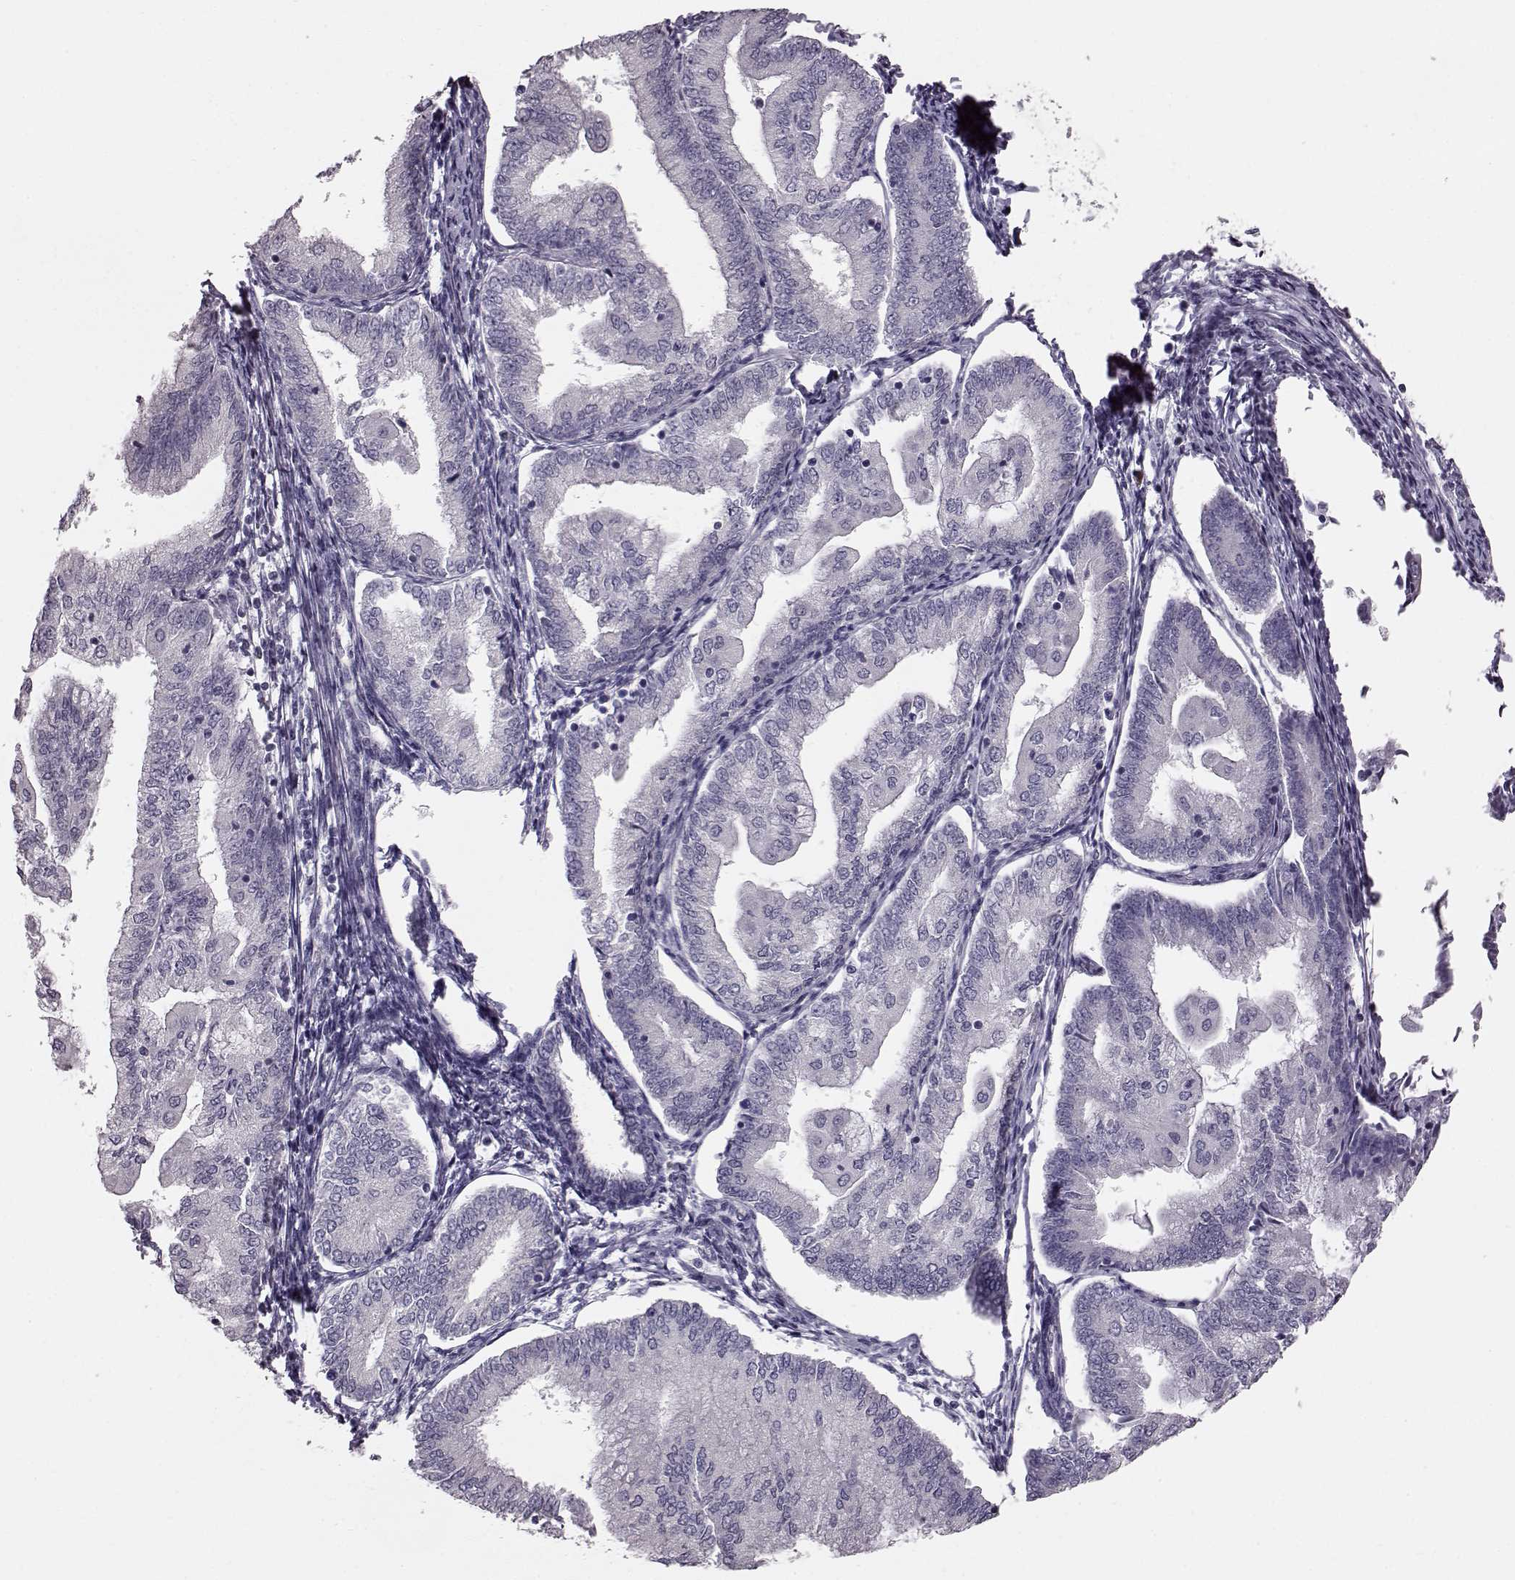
{"staining": {"intensity": "negative", "quantity": "none", "location": "none"}, "tissue": "endometrial cancer", "cell_type": "Tumor cells", "image_type": "cancer", "snomed": [{"axis": "morphology", "description": "Adenocarcinoma, NOS"}, {"axis": "topography", "description": "Endometrium"}], "caption": "High magnification brightfield microscopy of endometrial cancer stained with DAB (3,3'-diaminobenzidine) (brown) and counterstained with hematoxylin (blue): tumor cells show no significant positivity.", "gene": "TCHHL1", "patient": {"sex": "female", "age": 55}}